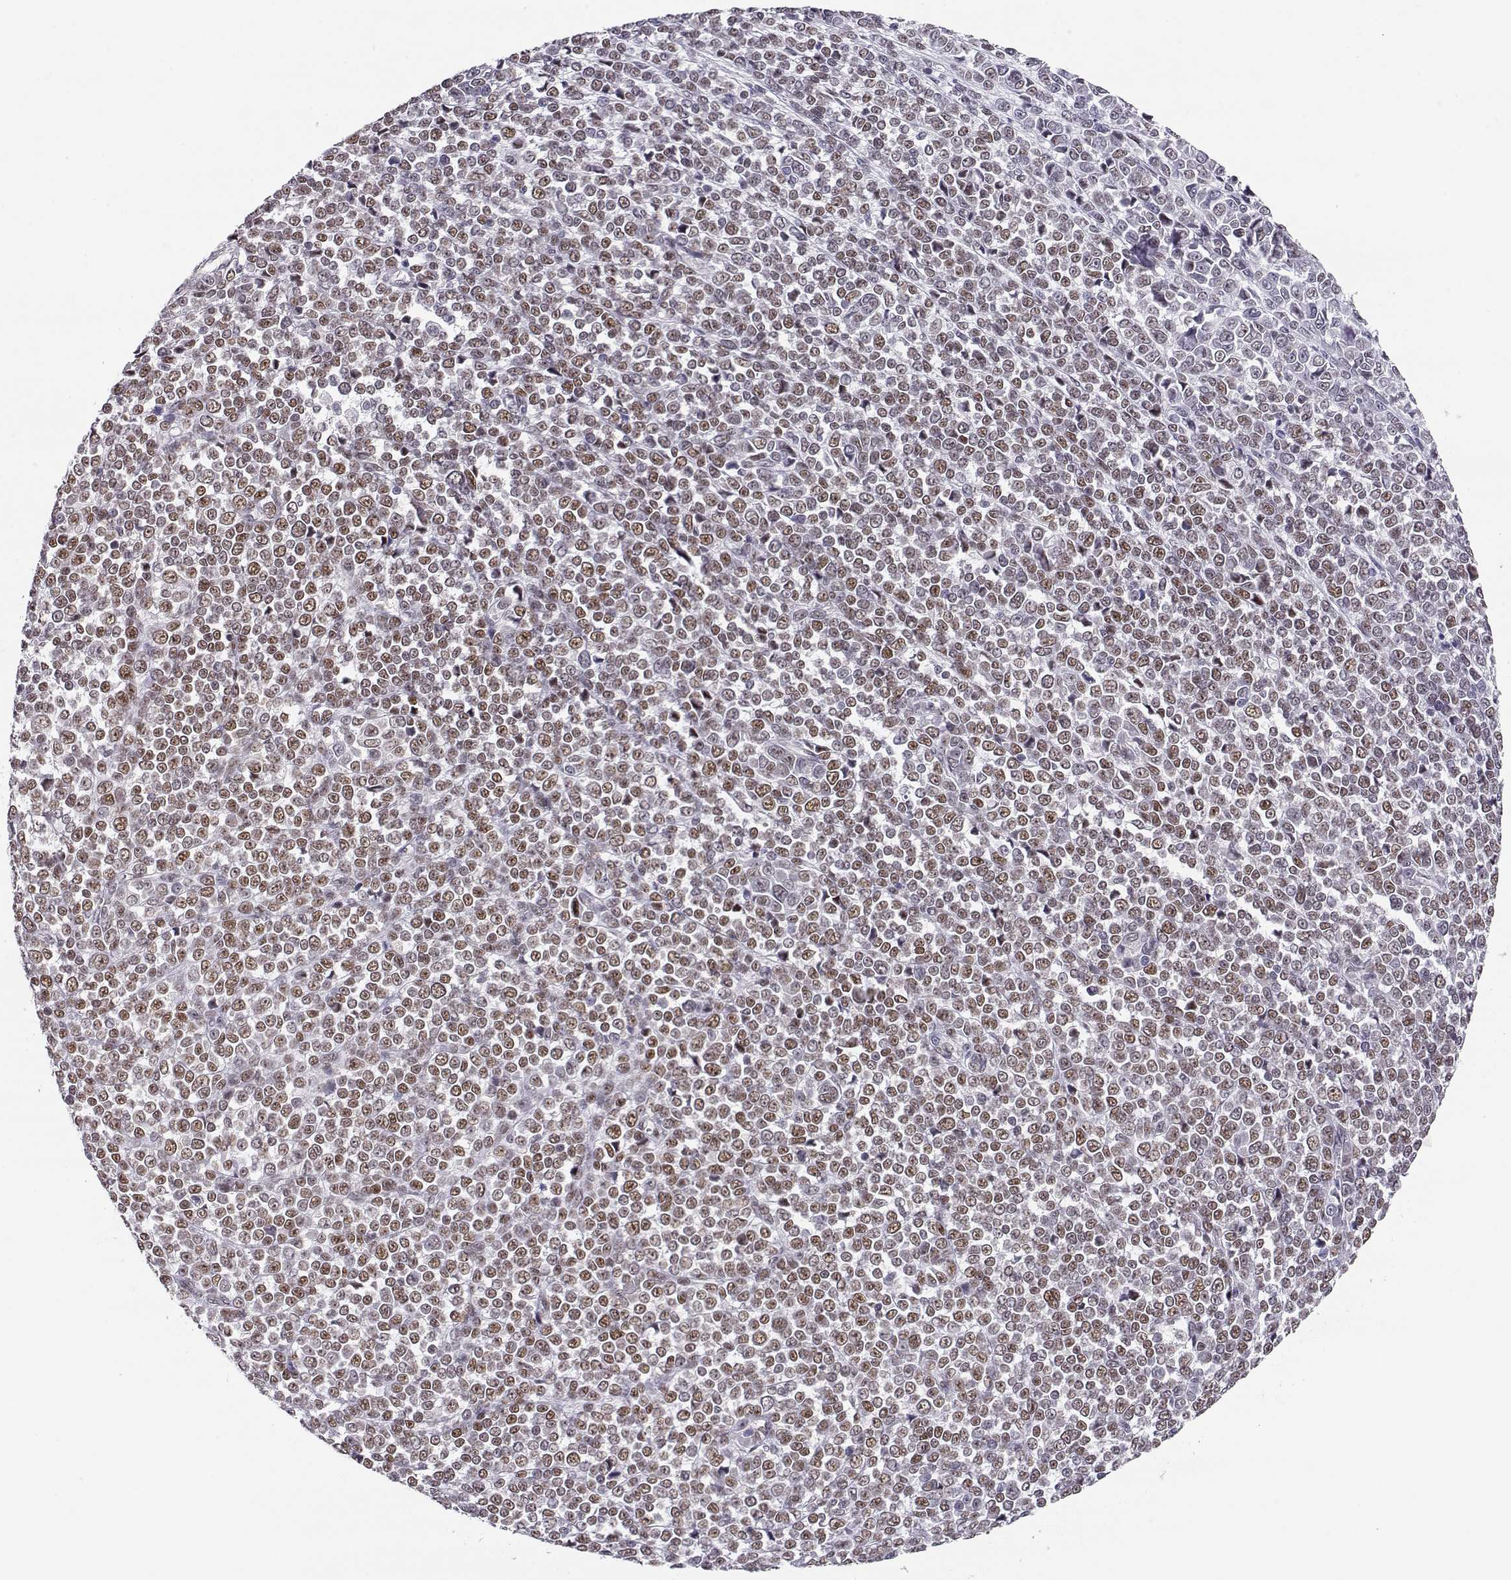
{"staining": {"intensity": "weak", "quantity": "25%-75%", "location": "nuclear"}, "tissue": "melanoma", "cell_type": "Tumor cells", "image_type": "cancer", "snomed": [{"axis": "morphology", "description": "Malignant melanoma, NOS"}, {"axis": "topography", "description": "Skin"}], "caption": "Malignant melanoma stained with a brown dye reveals weak nuclear positive staining in about 25%-75% of tumor cells.", "gene": "POLI", "patient": {"sex": "female", "age": 95}}